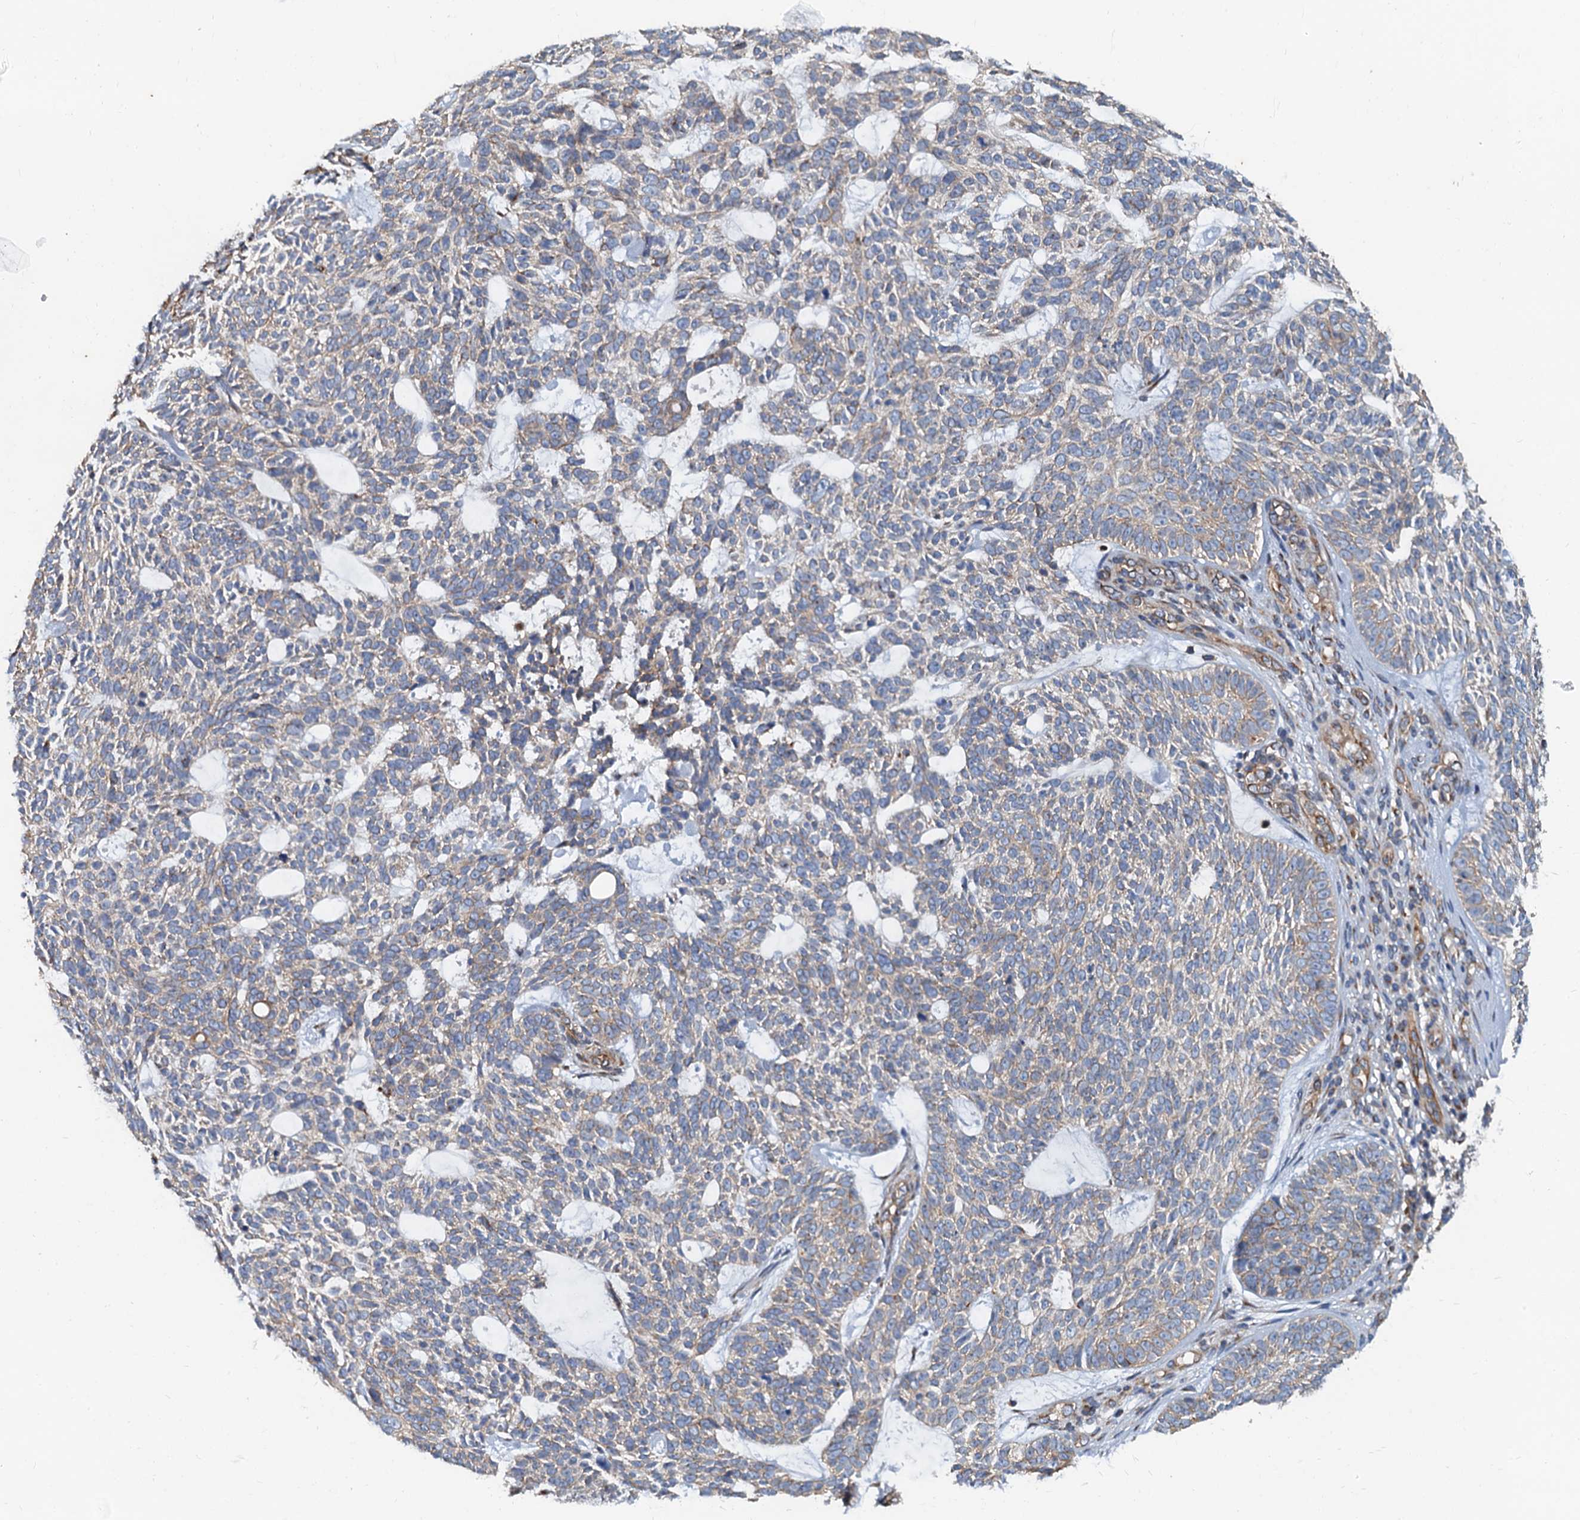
{"staining": {"intensity": "weak", "quantity": "25%-75%", "location": "cytoplasmic/membranous"}, "tissue": "skin cancer", "cell_type": "Tumor cells", "image_type": "cancer", "snomed": [{"axis": "morphology", "description": "Basal cell carcinoma"}, {"axis": "topography", "description": "Skin"}], "caption": "IHC histopathology image of human basal cell carcinoma (skin) stained for a protein (brown), which exhibits low levels of weak cytoplasmic/membranous positivity in about 25%-75% of tumor cells.", "gene": "NGRN", "patient": {"sex": "male", "age": 75}}